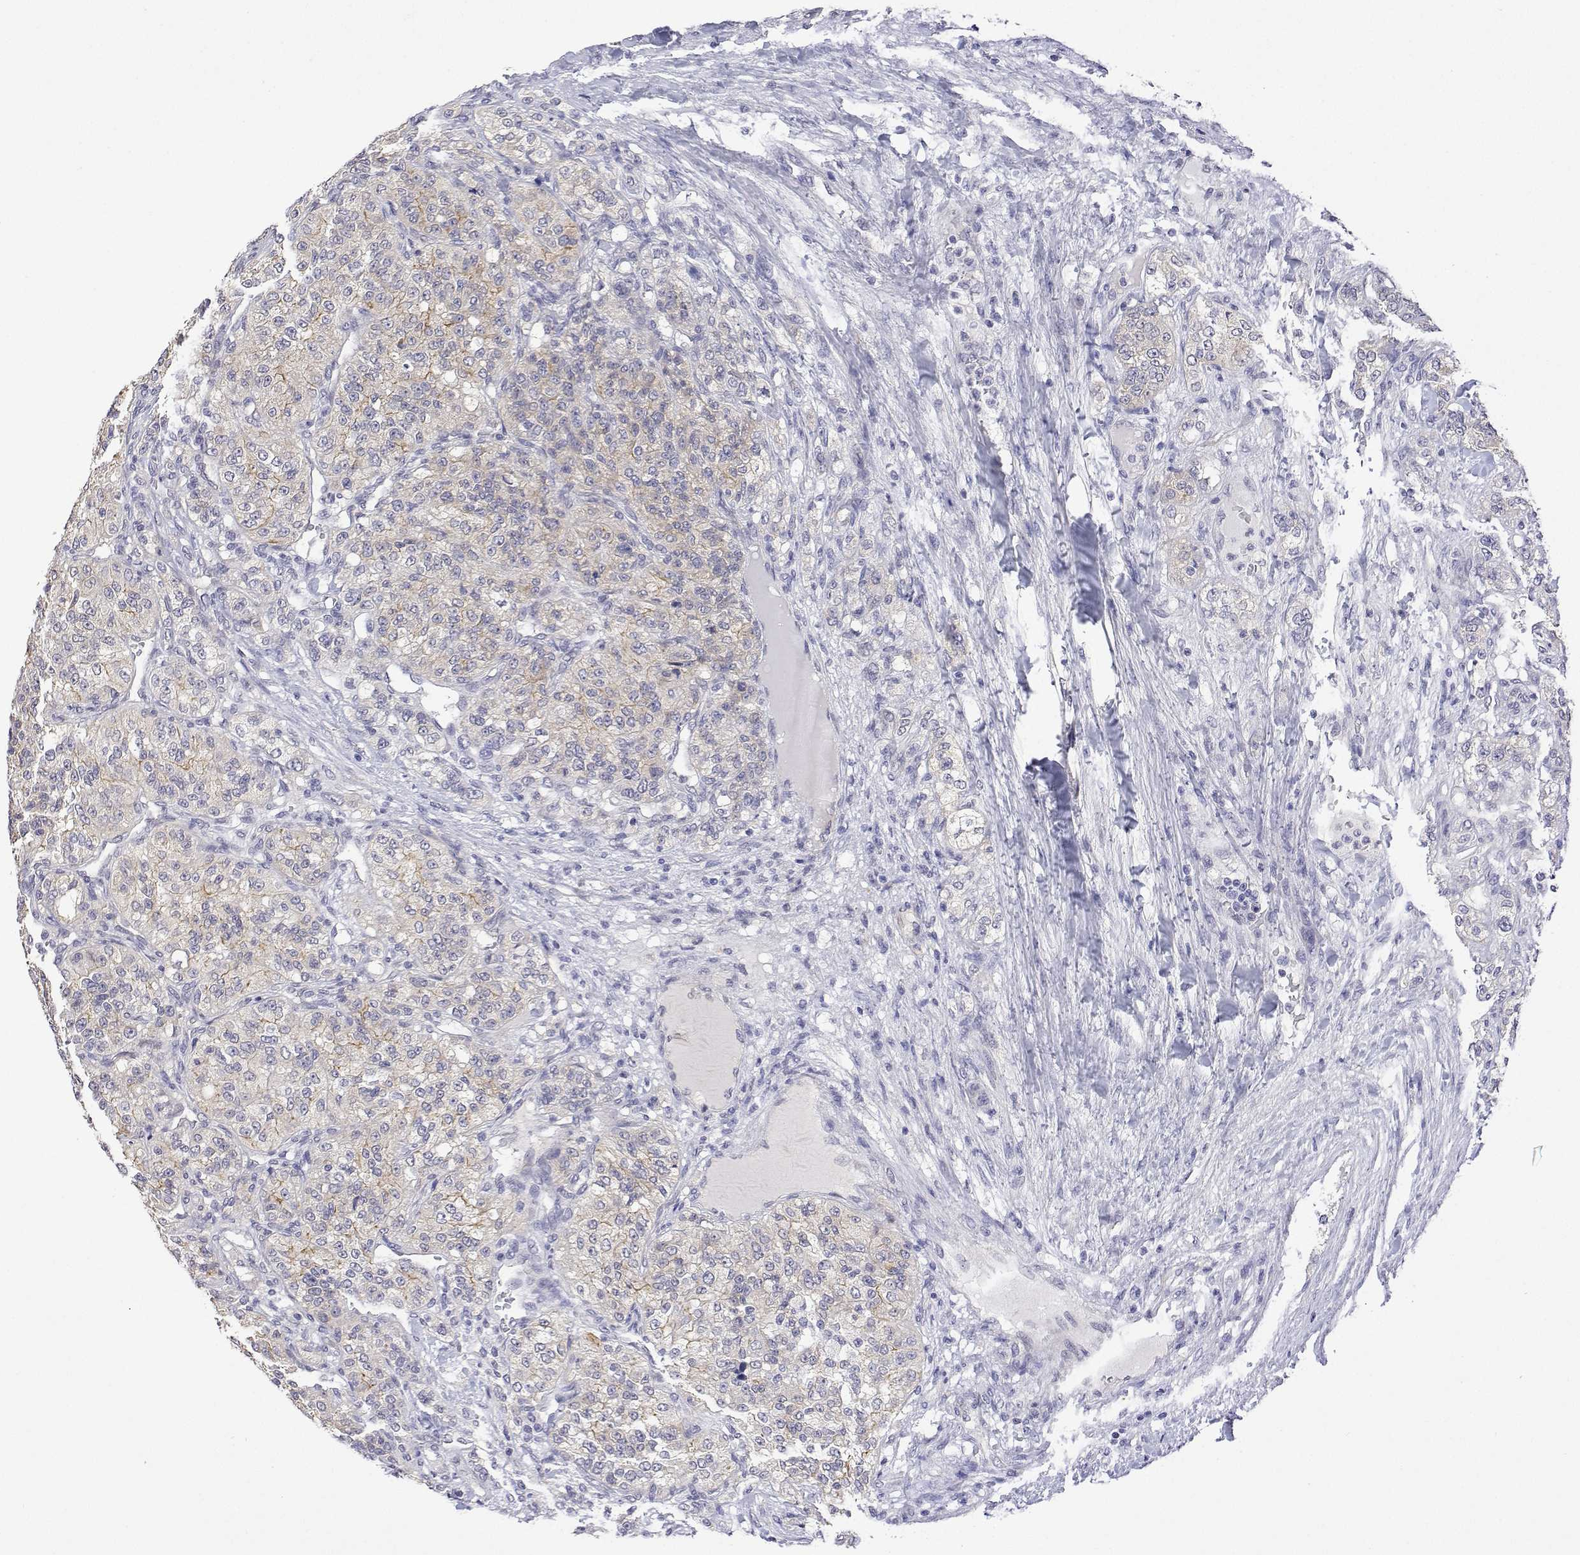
{"staining": {"intensity": "weak", "quantity": "<25%", "location": "cytoplasmic/membranous"}, "tissue": "renal cancer", "cell_type": "Tumor cells", "image_type": "cancer", "snomed": [{"axis": "morphology", "description": "Adenocarcinoma, NOS"}, {"axis": "topography", "description": "Kidney"}], "caption": "The image shows no significant expression in tumor cells of renal cancer (adenocarcinoma).", "gene": "PLCB1", "patient": {"sex": "female", "age": 63}}